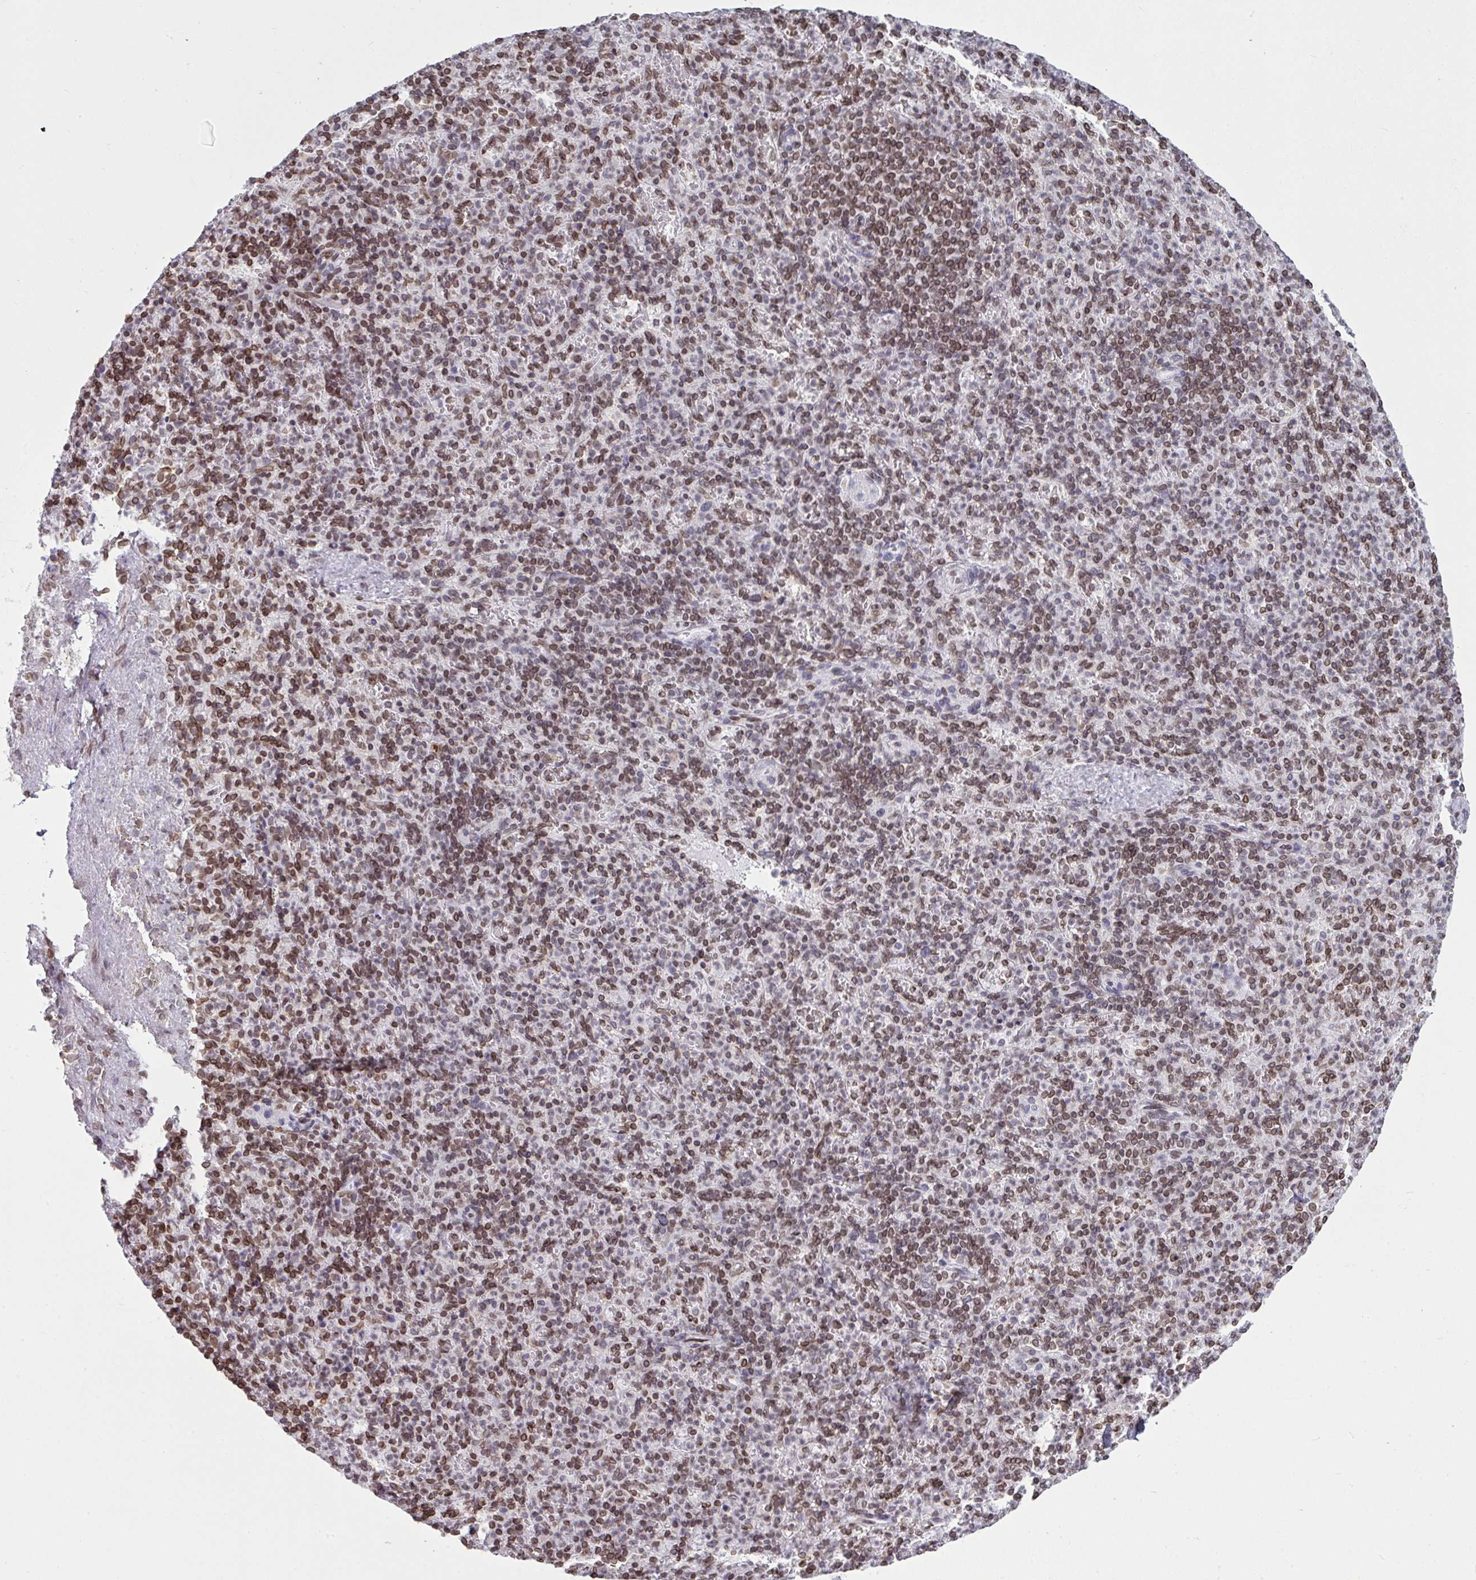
{"staining": {"intensity": "moderate", "quantity": "25%-75%", "location": "cytoplasmic/membranous,nuclear"}, "tissue": "spleen", "cell_type": "Cells in red pulp", "image_type": "normal", "snomed": [{"axis": "morphology", "description": "Normal tissue, NOS"}, {"axis": "topography", "description": "Spleen"}], "caption": "Spleen stained with a brown dye shows moderate cytoplasmic/membranous,nuclear positive staining in about 25%-75% of cells in red pulp.", "gene": "LMNB2", "patient": {"sex": "female", "age": 74}}